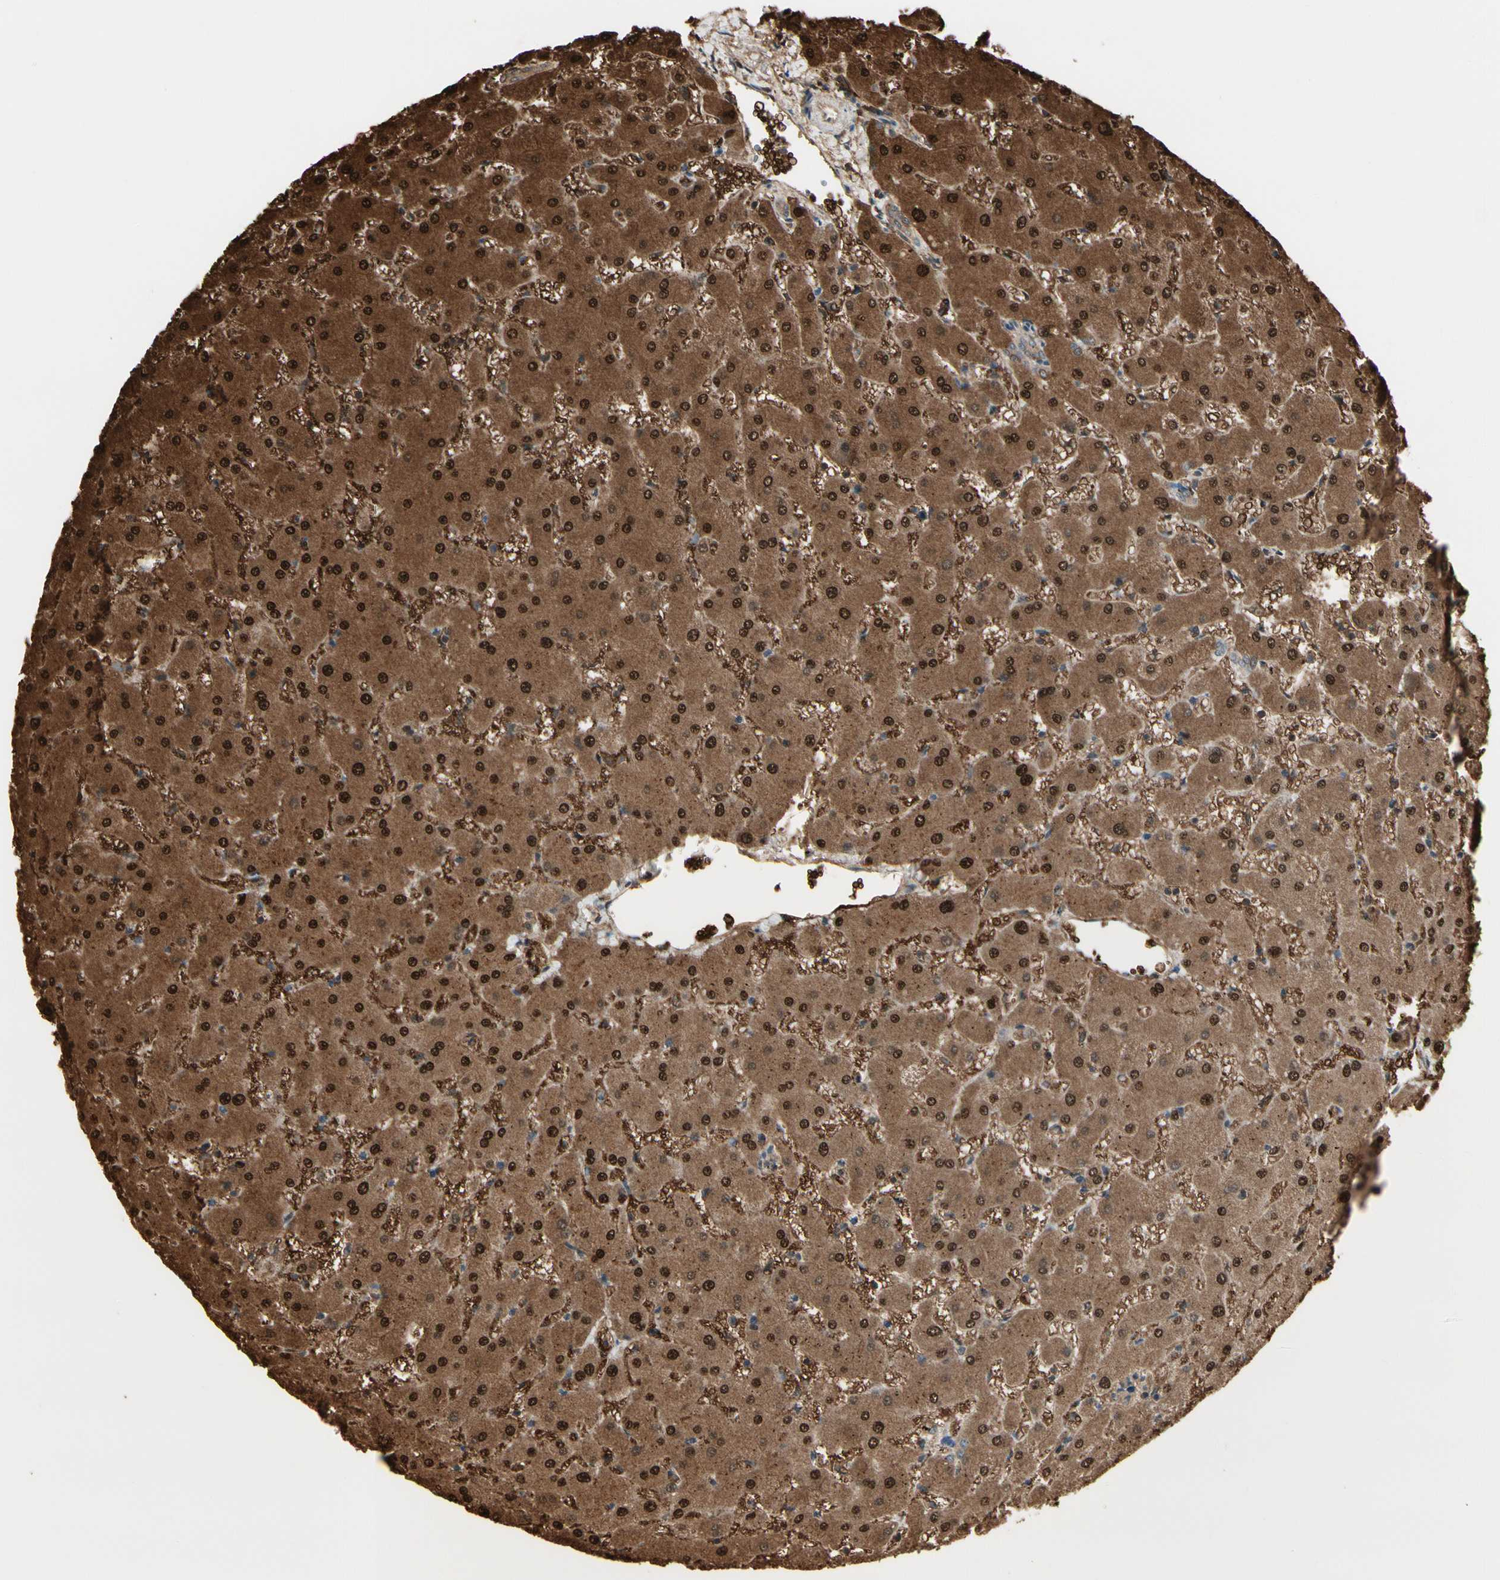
{"staining": {"intensity": "strong", "quantity": ">75%", "location": "cytoplasmic/membranous,nuclear"}, "tissue": "liver", "cell_type": "Cholangiocytes", "image_type": "normal", "snomed": [{"axis": "morphology", "description": "Normal tissue, NOS"}, {"axis": "topography", "description": "Liver"}], "caption": "IHC of normal liver displays high levels of strong cytoplasmic/membranous,nuclear expression in approximately >75% of cholangiocytes. The staining is performed using DAB (3,3'-diaminobenzidine) brown chromogen to label protein expression. The nuclei are counter-stained blue using hematoxylin.", "gene": "EVC", "patient": {"sex": "female", "age": 63}}